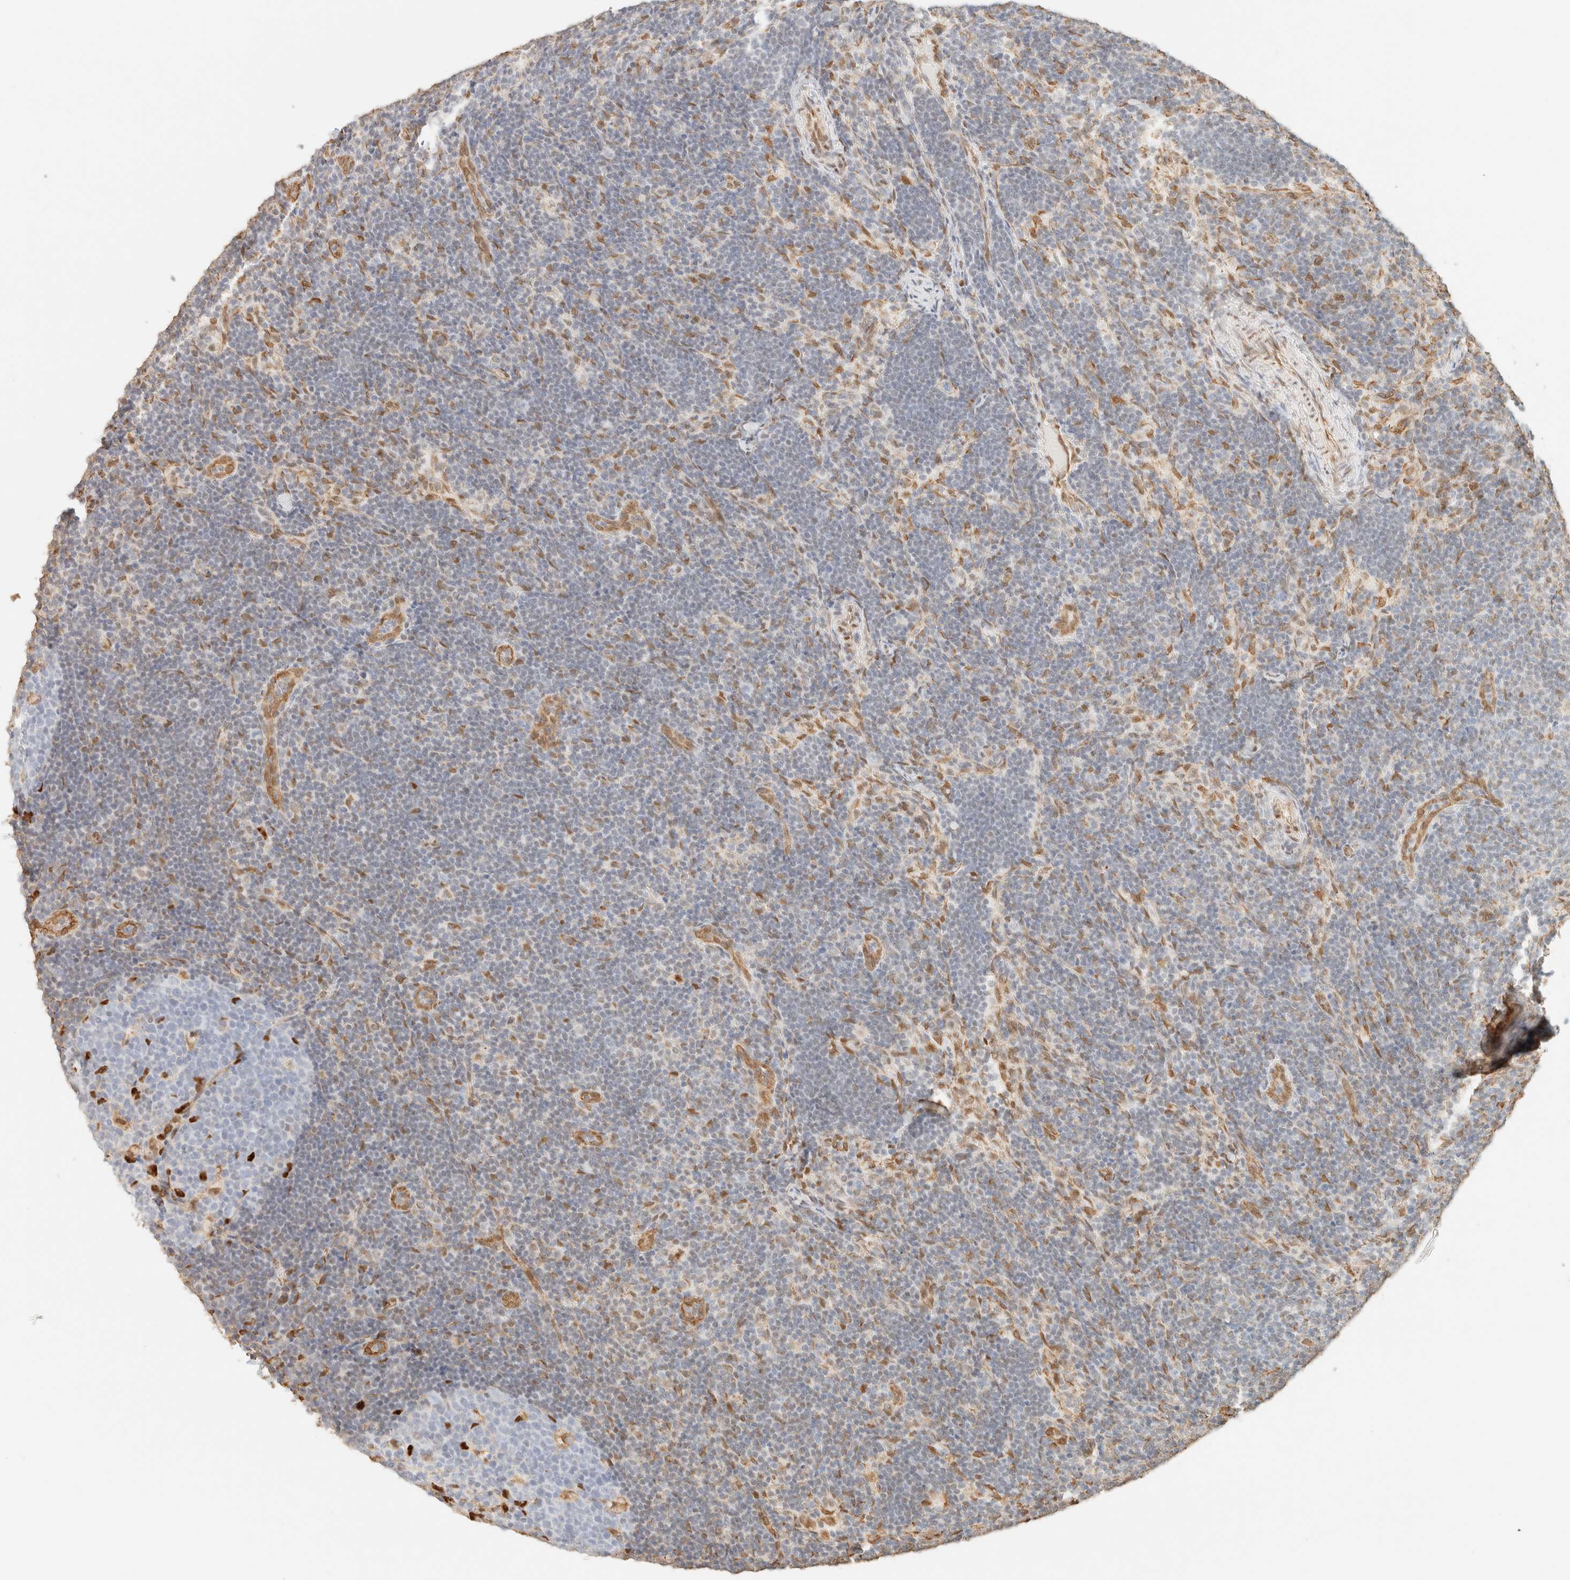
{"staining": {"intensity": "strong", "quantity": "<25%", "location": "nuclear"}, "tissue": "lymph node", "cell_type": "Germinal center cells", "image_type": "normal", "snomed": [{"axis": "morphology", "description": "Normal tissue, NOS"}, {"axis": "topography", "description": "Lymph node"}], "caption": "Lymph node stained with DAB immunohistochemistry shows medium levels of strong nuclear expression in about <25% of germinal center cells. (Brightfield microscopy of DAB IHC at high magnification).", "gene": "ZSCAN18", "patient": {"sex": "female", "age": 22}}